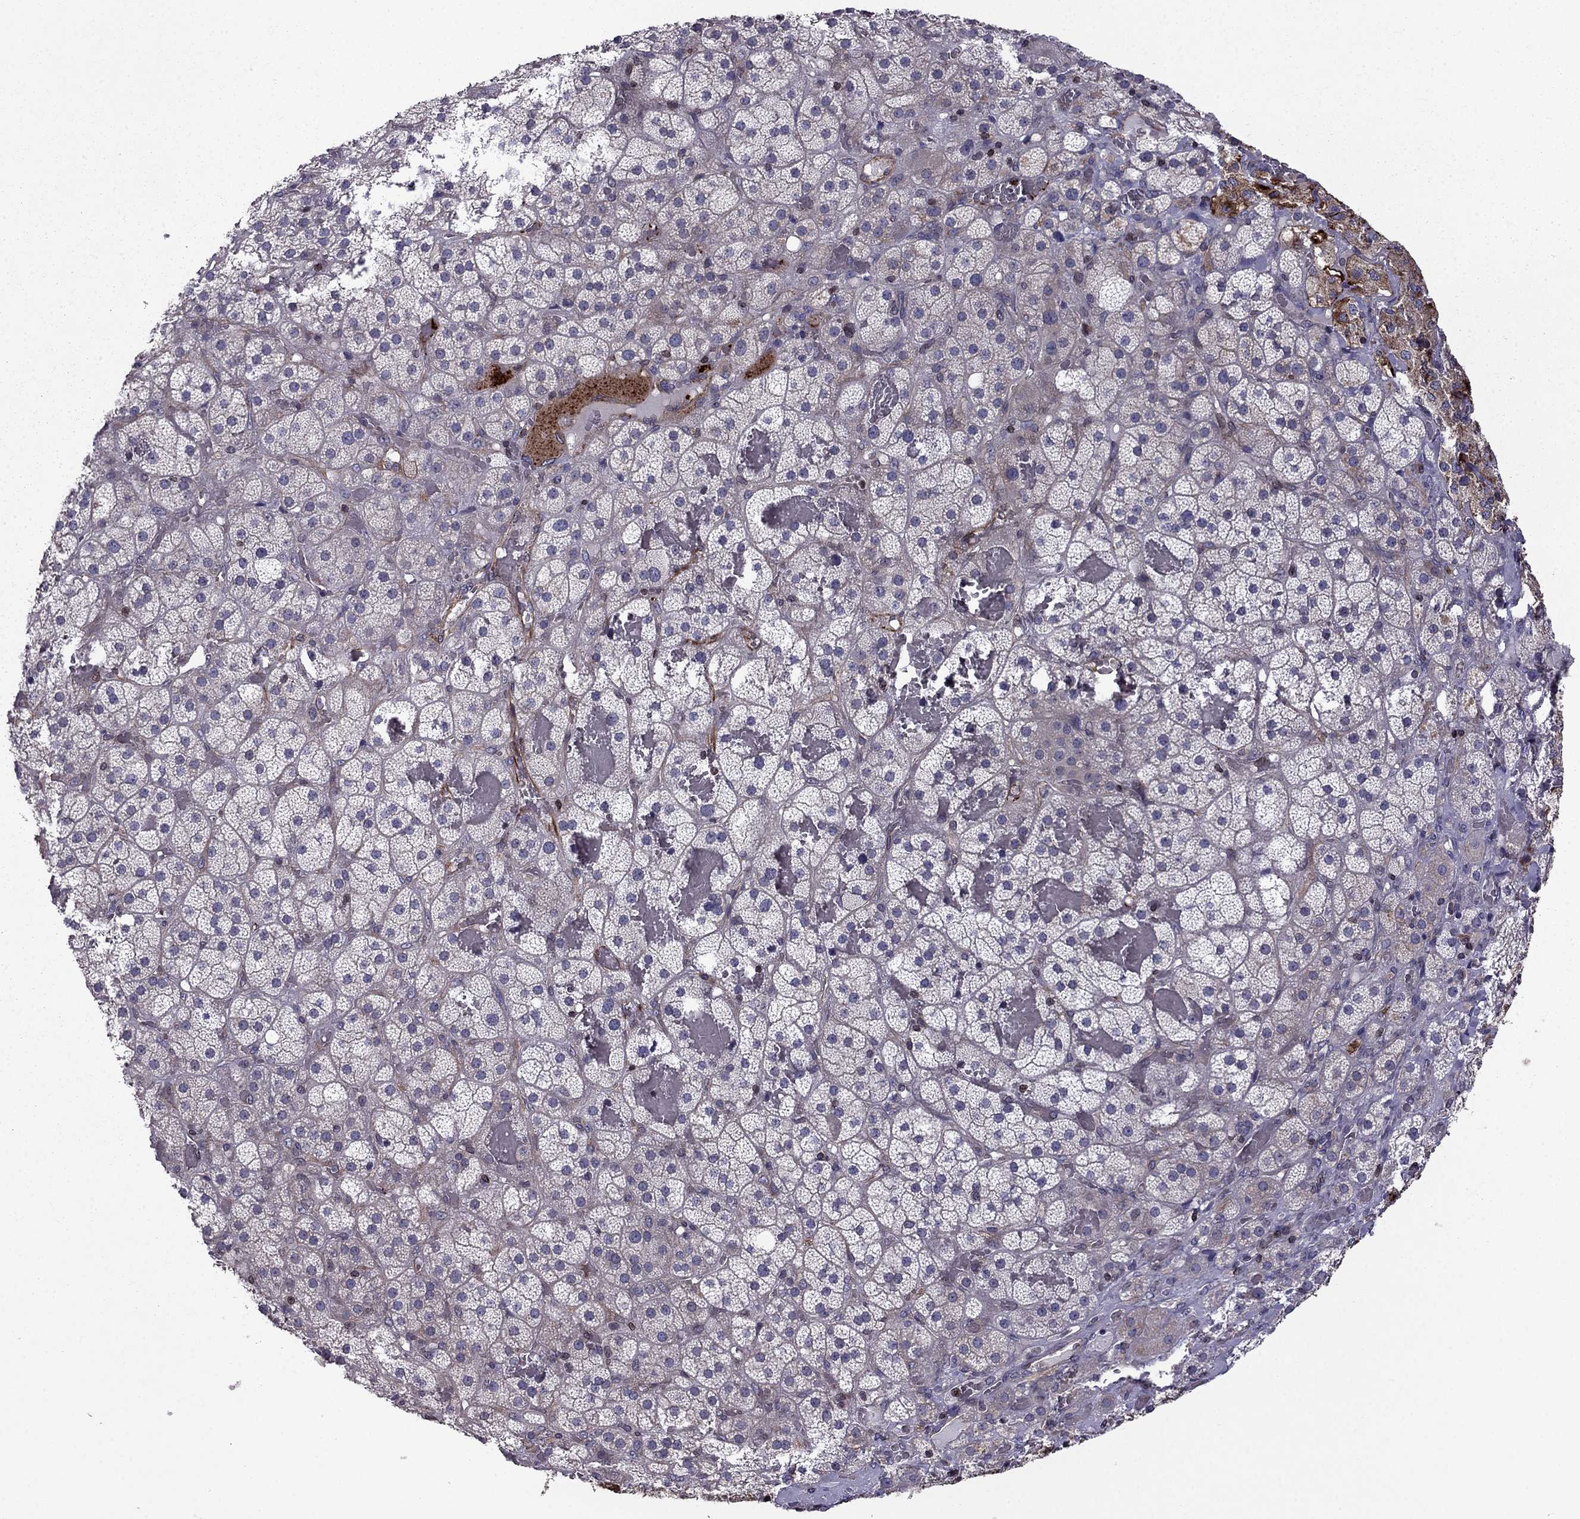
{"staining": {"intensity": "moderate", "quantity": "<25%", "location": "cytoplasmic/membranous"}, "tissue": "adrenal gland", "cell_type": "Glandular cells", "image_type": "normal", "snomed": [{"axis": "morphology", "description": "Normal tissue, NOS"}, {"axis": "topography", "description": "Adrenal gland"}], "caption": "Immunohistochemical staining of benign adrenal gland demonstrates moderate cytoplasmic/membranous protein expression in approximately <25% of glandular cells. The staining was performed using DAB to visualize the protein expression in brown, while the nuclei were stained in blue with hematoxylin (Magnification: 20x).", "gene": "CDC42BPA", "patient": {"sex": "male", "age": 57}}